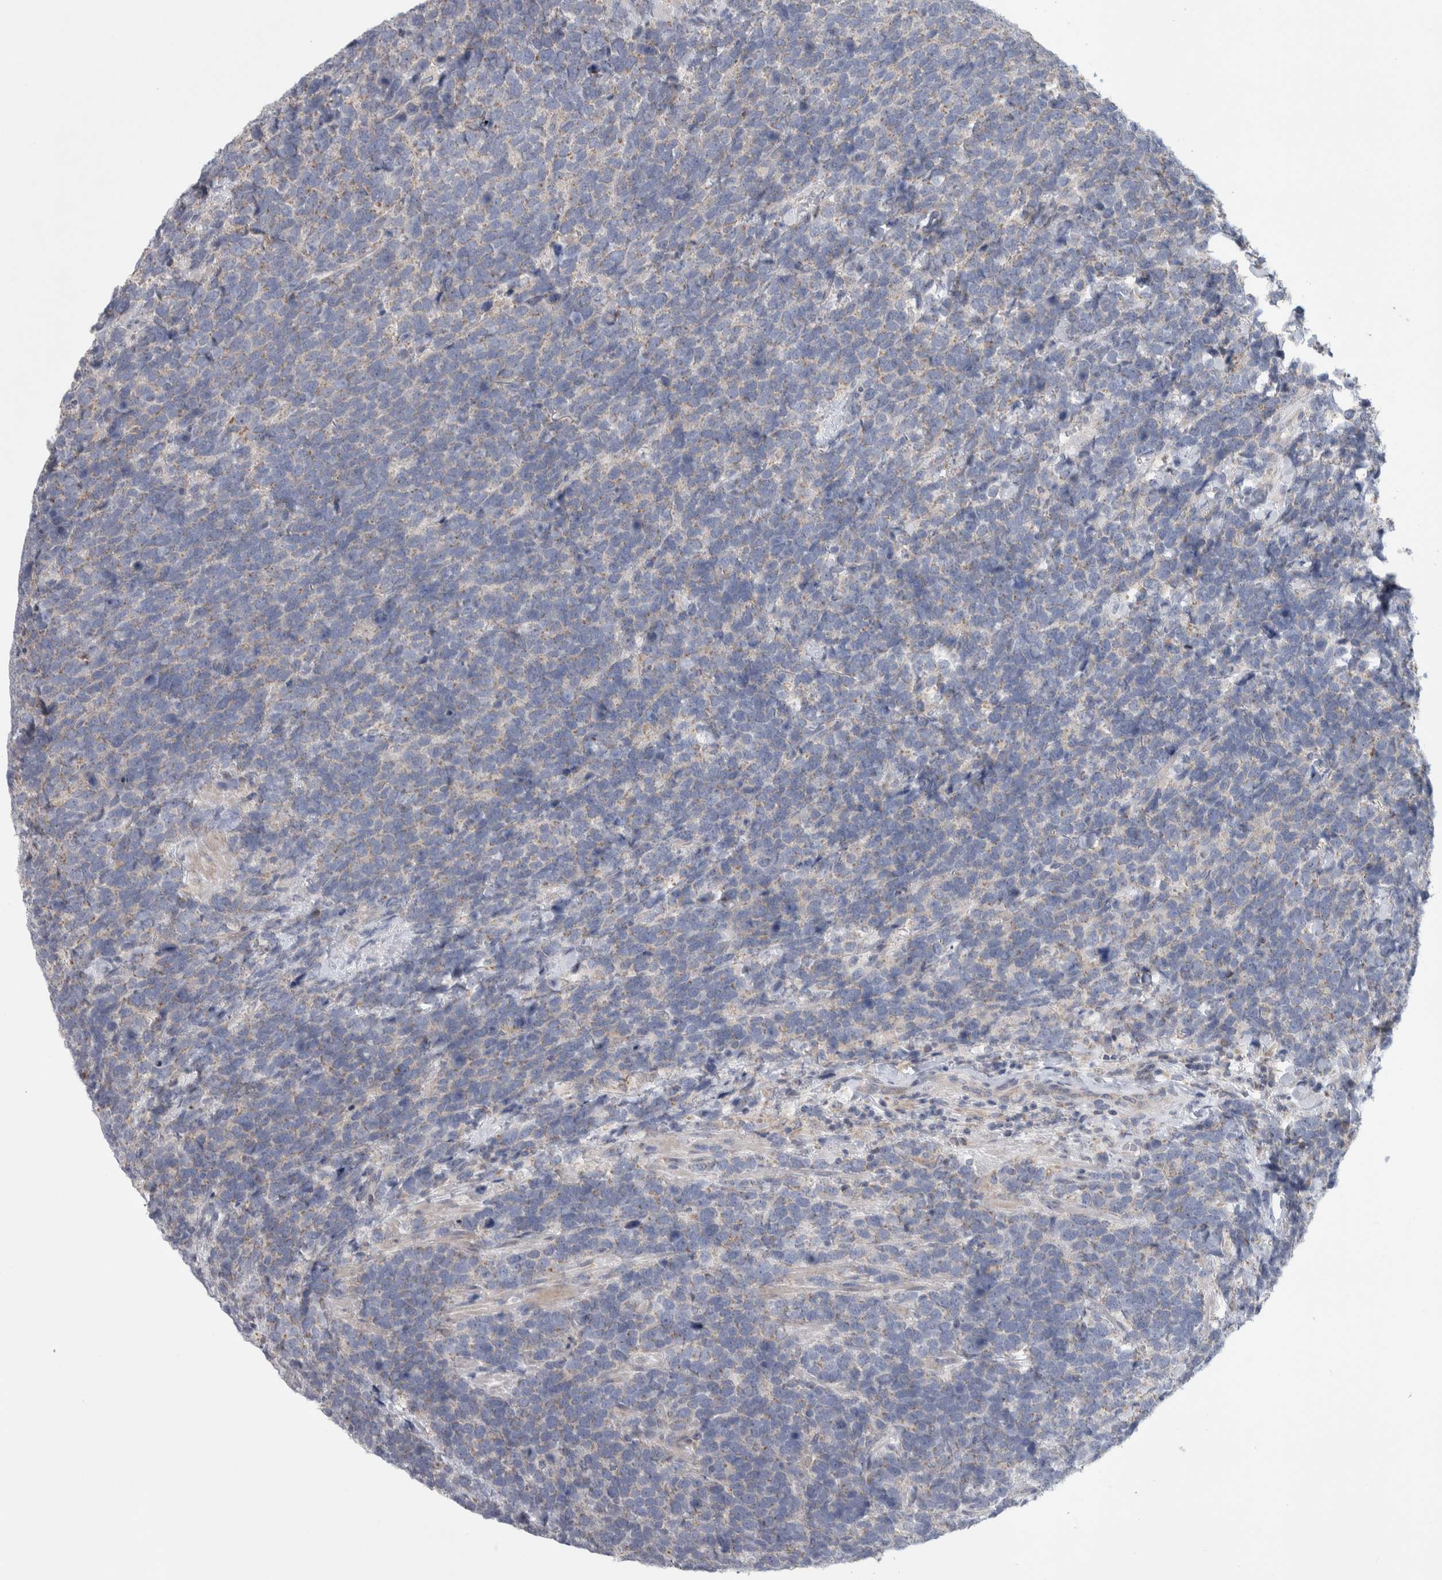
{"staining": {"intensity": "weak", "quantity": "<25%", "location": "cytoplasmic/membranous"}, "tissue": "urothelial cancer", "cell_type": "Tumor cells", "image_type": "cancer", "snomed": [{"axis": "morphology", "description": "Urothelial carcinoma, High grade"}, {"axis": "topography", "description": "Urinary bladder"}], "caption": "Immunohistochemistry image of human high-grade urothelial carcinoma stained for a protein (brown), which displays no expression in tumor cells. (IHC, brightfield microscopy, high magnification).", "gene": "SCO1", "patient": {"sex": "female", "age": 82}}